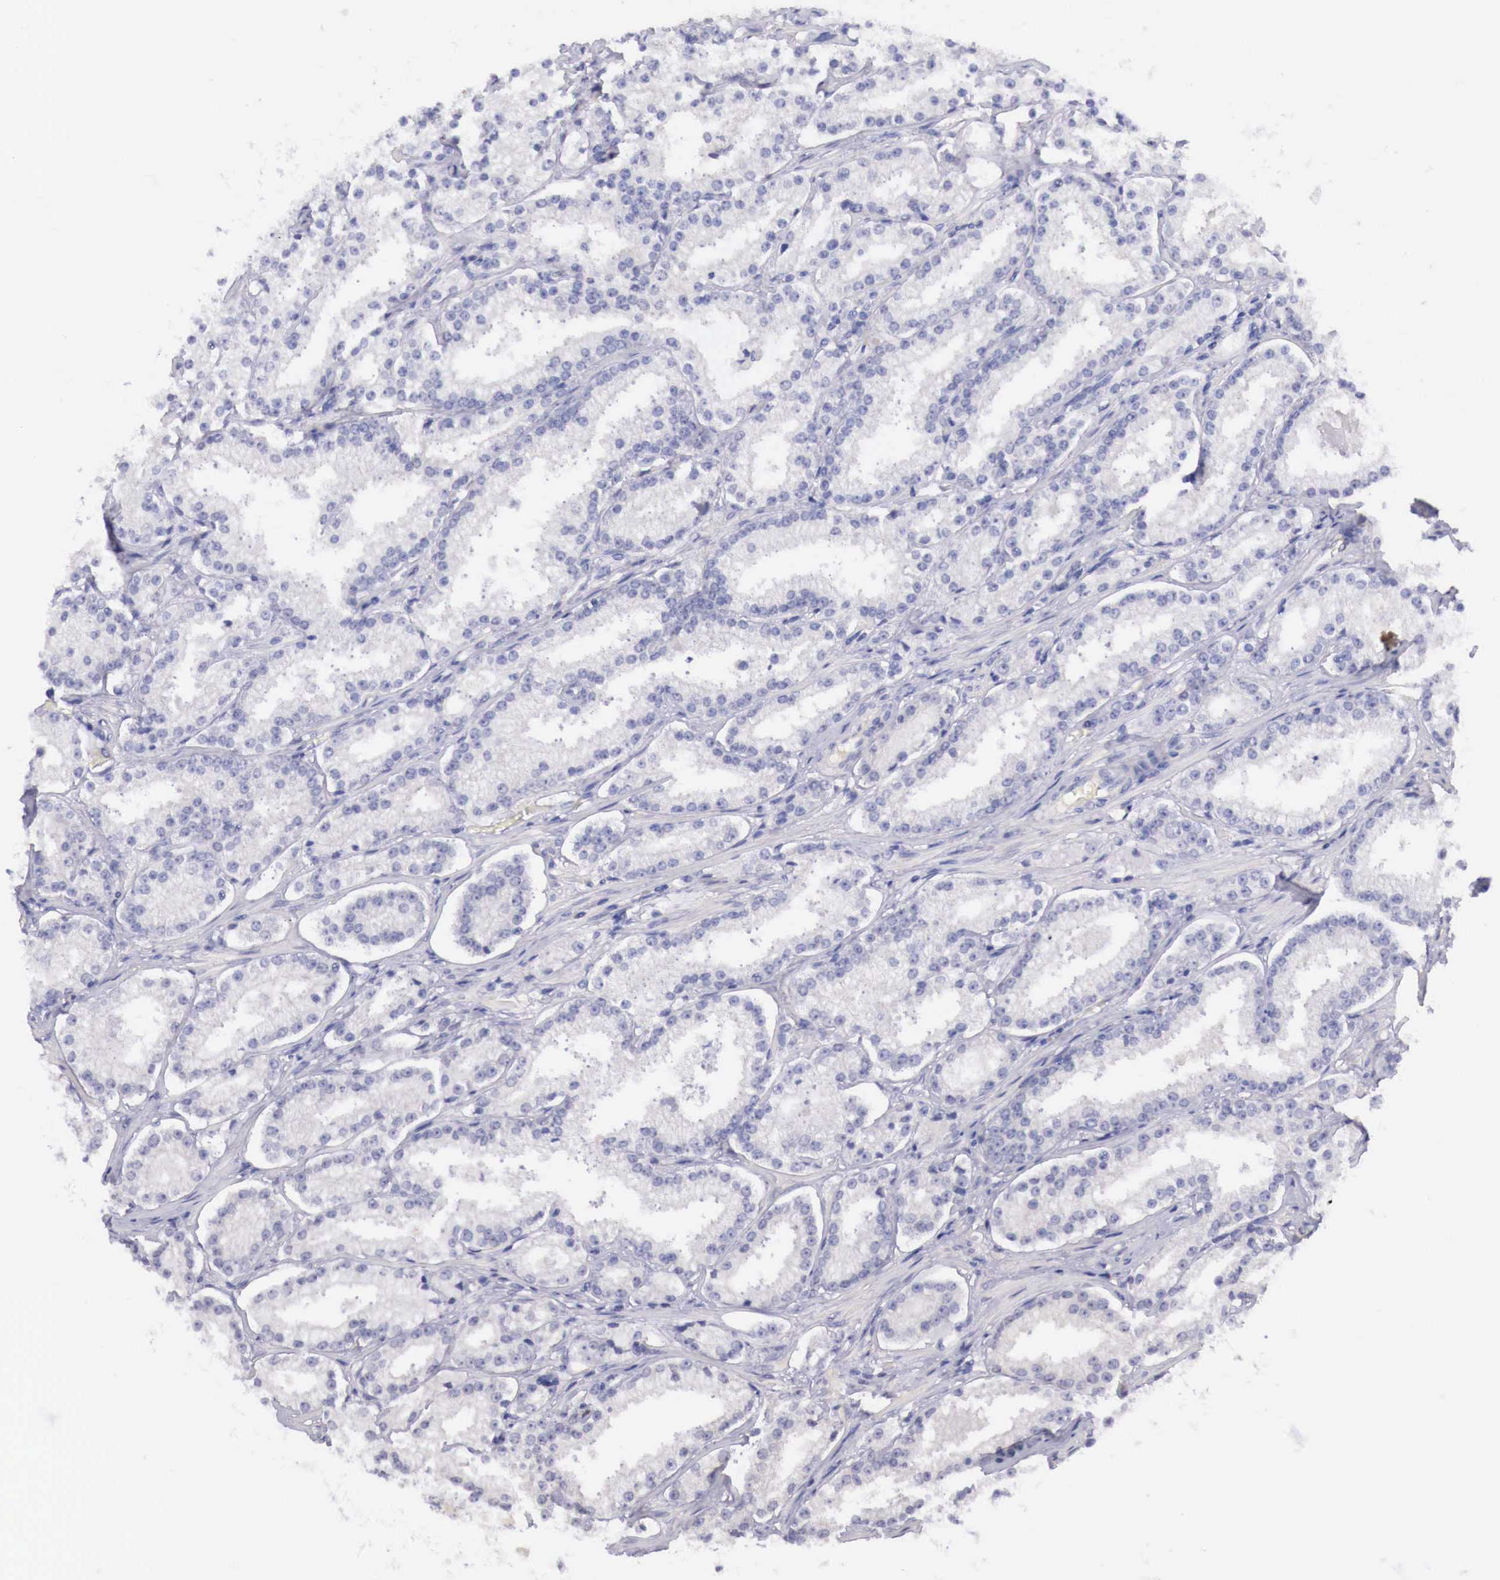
{"staining": {"intensity": "negative", "quantity": "none", "location": "none"}, "tissue": "prostate cancer", "cell_type": "Tumor cells", "image_type": "cancer", "snomed": [{"axis": "morphology", "description": "Adenocarcinoma, Medium grade"}, {"axis": "topography", "description": "Prostate"}], "caption": "Immunohistochemical staining of human prostate medium-grade adenocarcinoma exhibits no significant positivity in tumor cells.", "gene": "BCL6", "patient": {"sex": "male", "age": 73}}